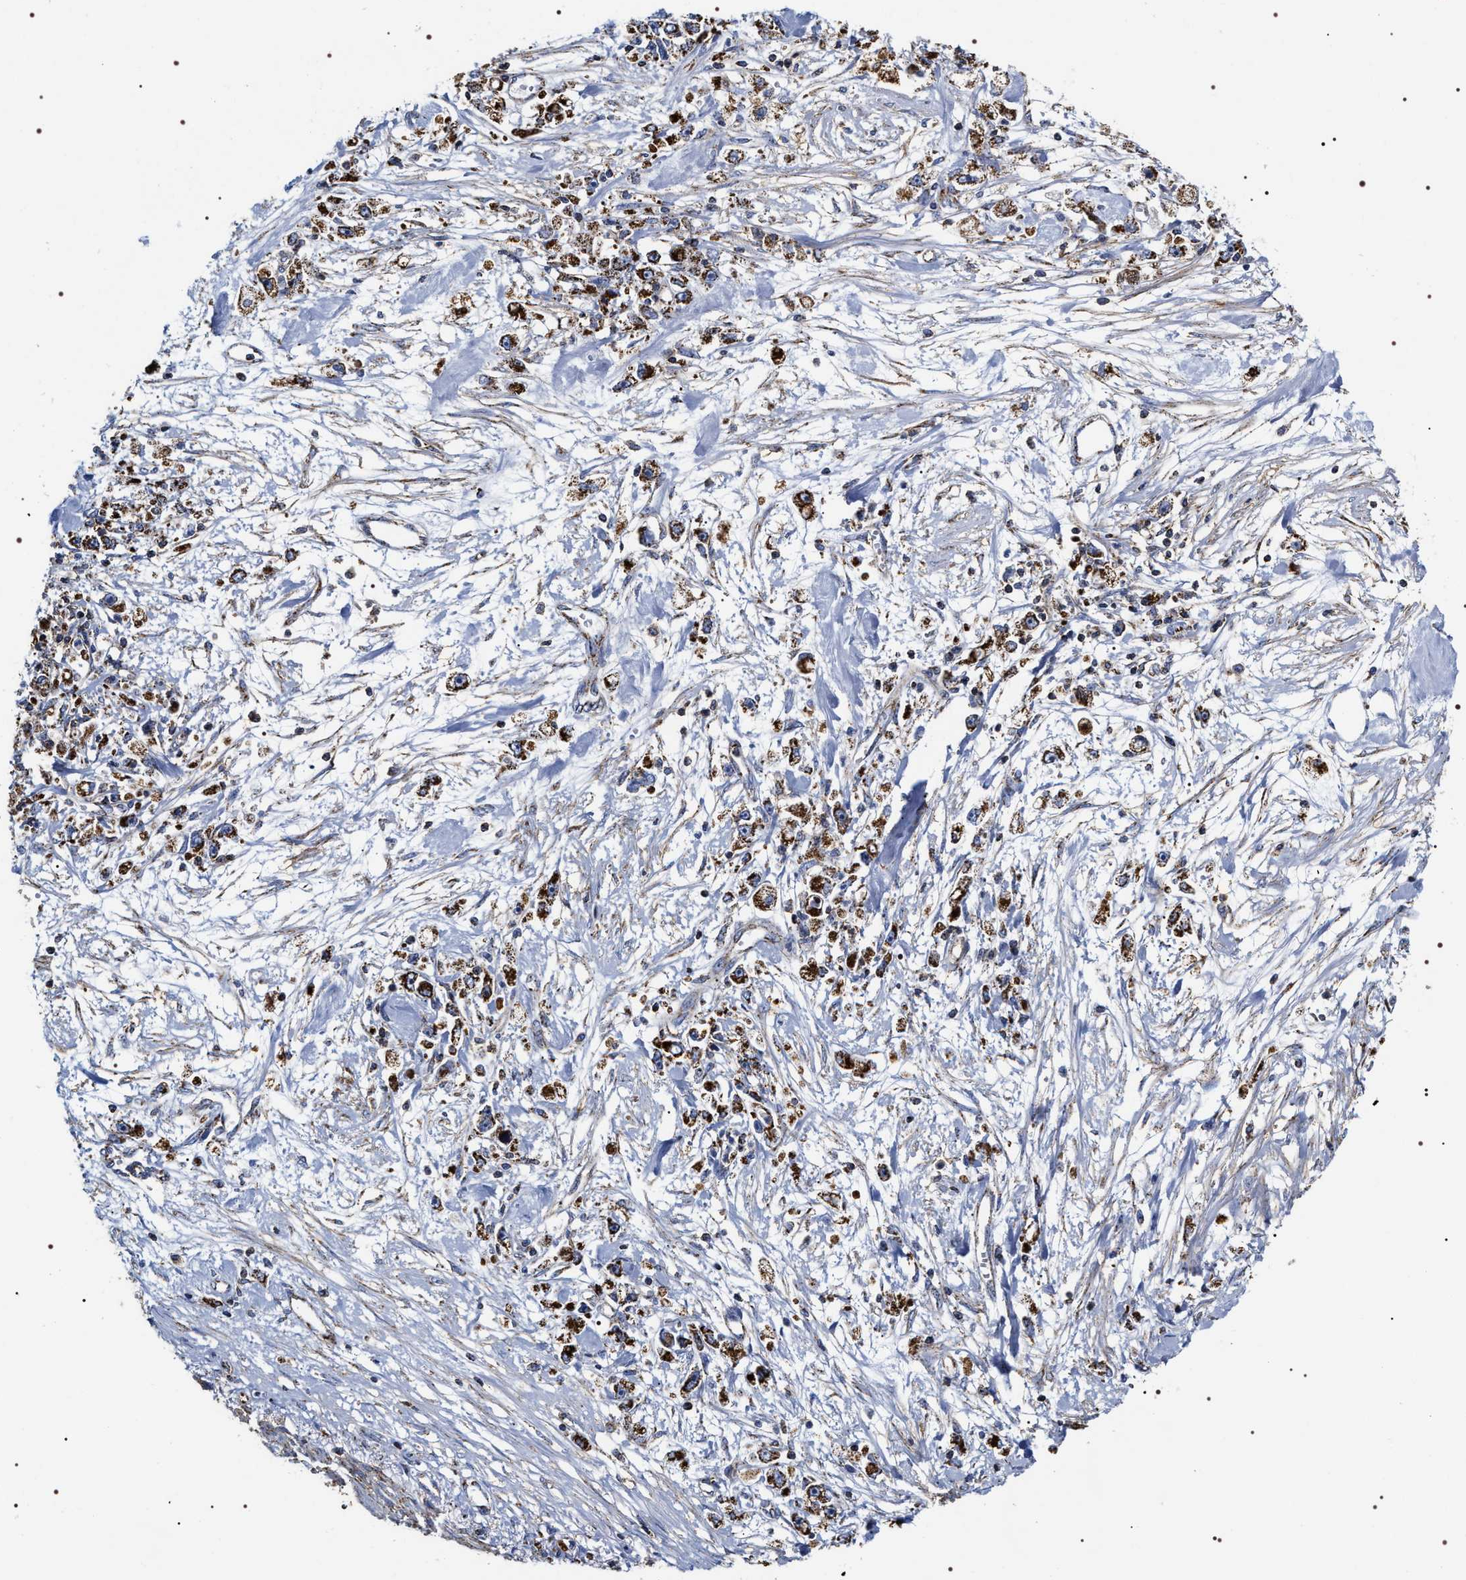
{"staining": {"intensity": "strong", "quantity": ">75%", "location": "cytoplasmic/membranous"}, "tissue": "stomach cancer", "cell_type": "Tumor cells", "image_type": "cancer", "snomed": [{"axis": "morphology", "description": "Adenocarcinoma, NOS"}, {"axis": "topography", "description": "Stomach"}], "caption": "Immunohistochemistry photomicrograph of adenocarcinoma (stomach) stained for a protein (brown), which demonstrates high levels of strong cytoplasmic/membranous staining in approximately >75% of tumor cells.", "gene": "COG5", "patient": {"sex": "female", "age": 59}}